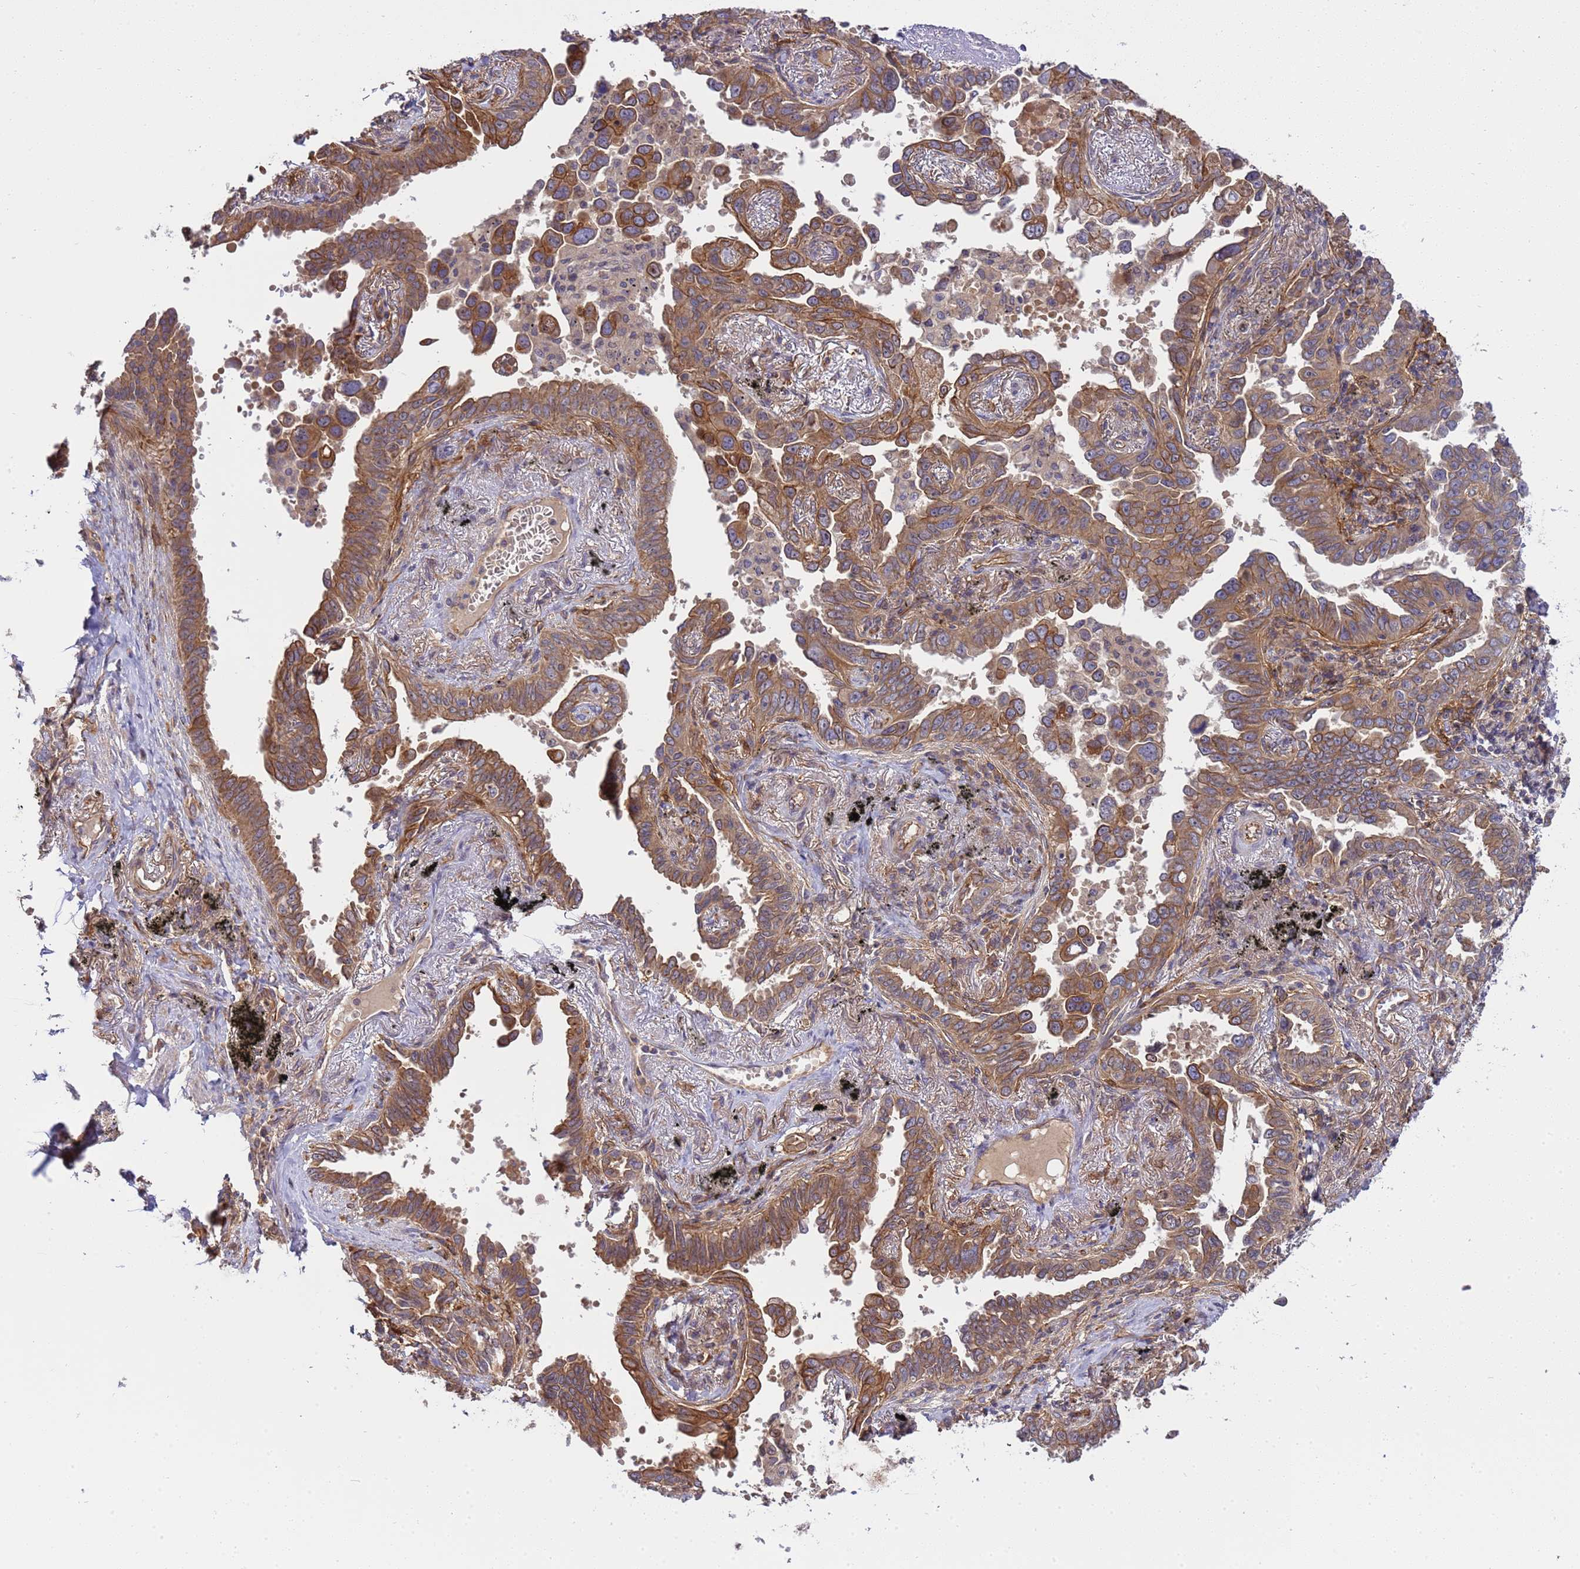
{"staining": {"intensity": "moderate", "quantity": ">75%", "location": "cytoplasmic/membranous"}, "tissue": "lung cancer", "cell_type": "Tumor cells", "image_type": "cancer", "snomed": [{"axis": "morphology", "description": "Adenocarcinoma, NOS"}, {"axis": "topography", "description": "Lung"}], "caption": "Adenocarcinoma (lung) stained for a protein (brown) reveals moderate cytoplasmic/membranous positive staining in approximately >75% of tumor cells.", "gene": "SMCO3", "patient": {"sex": "male", "age": 67}}